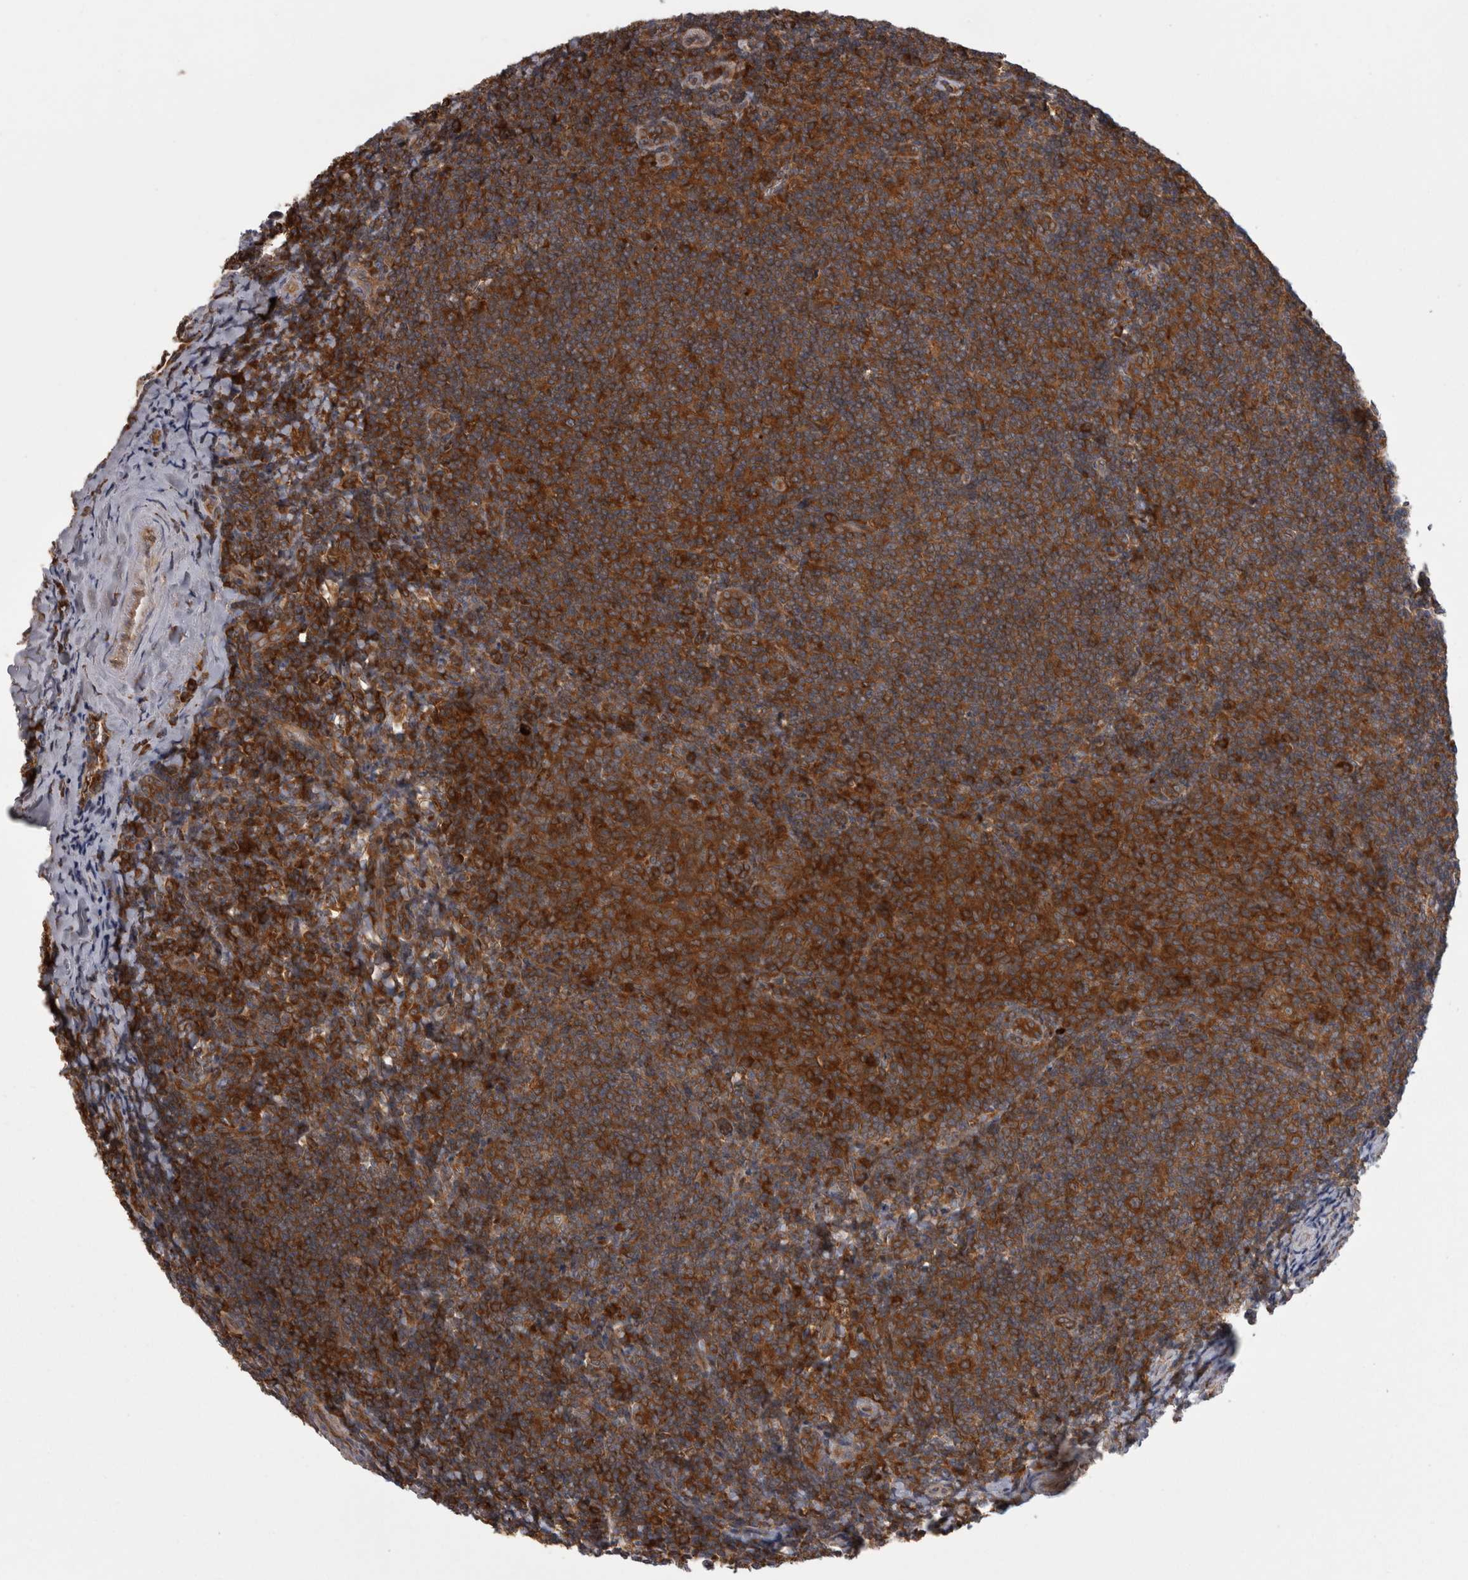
{"staining": {"intensity": "strong", "quantity": ">75%", "location": "cytoplasmic/membranous"}, "tissue": "tonsil", "cell_type": "Germinal center cells", "image_type": "normal", "snomed": [{"axis": "morphology", "description": "Normal tissue, NOS"}, {"axis": "topography", "description": "Tonsil"}], "caption": "A micrograph of tonsil stained for a protein displays strong cytoplasmic/membranous brown staining in germinal center cells.", "gene": "SMCR8", "patient": {"sex": "male", "age": 37}}